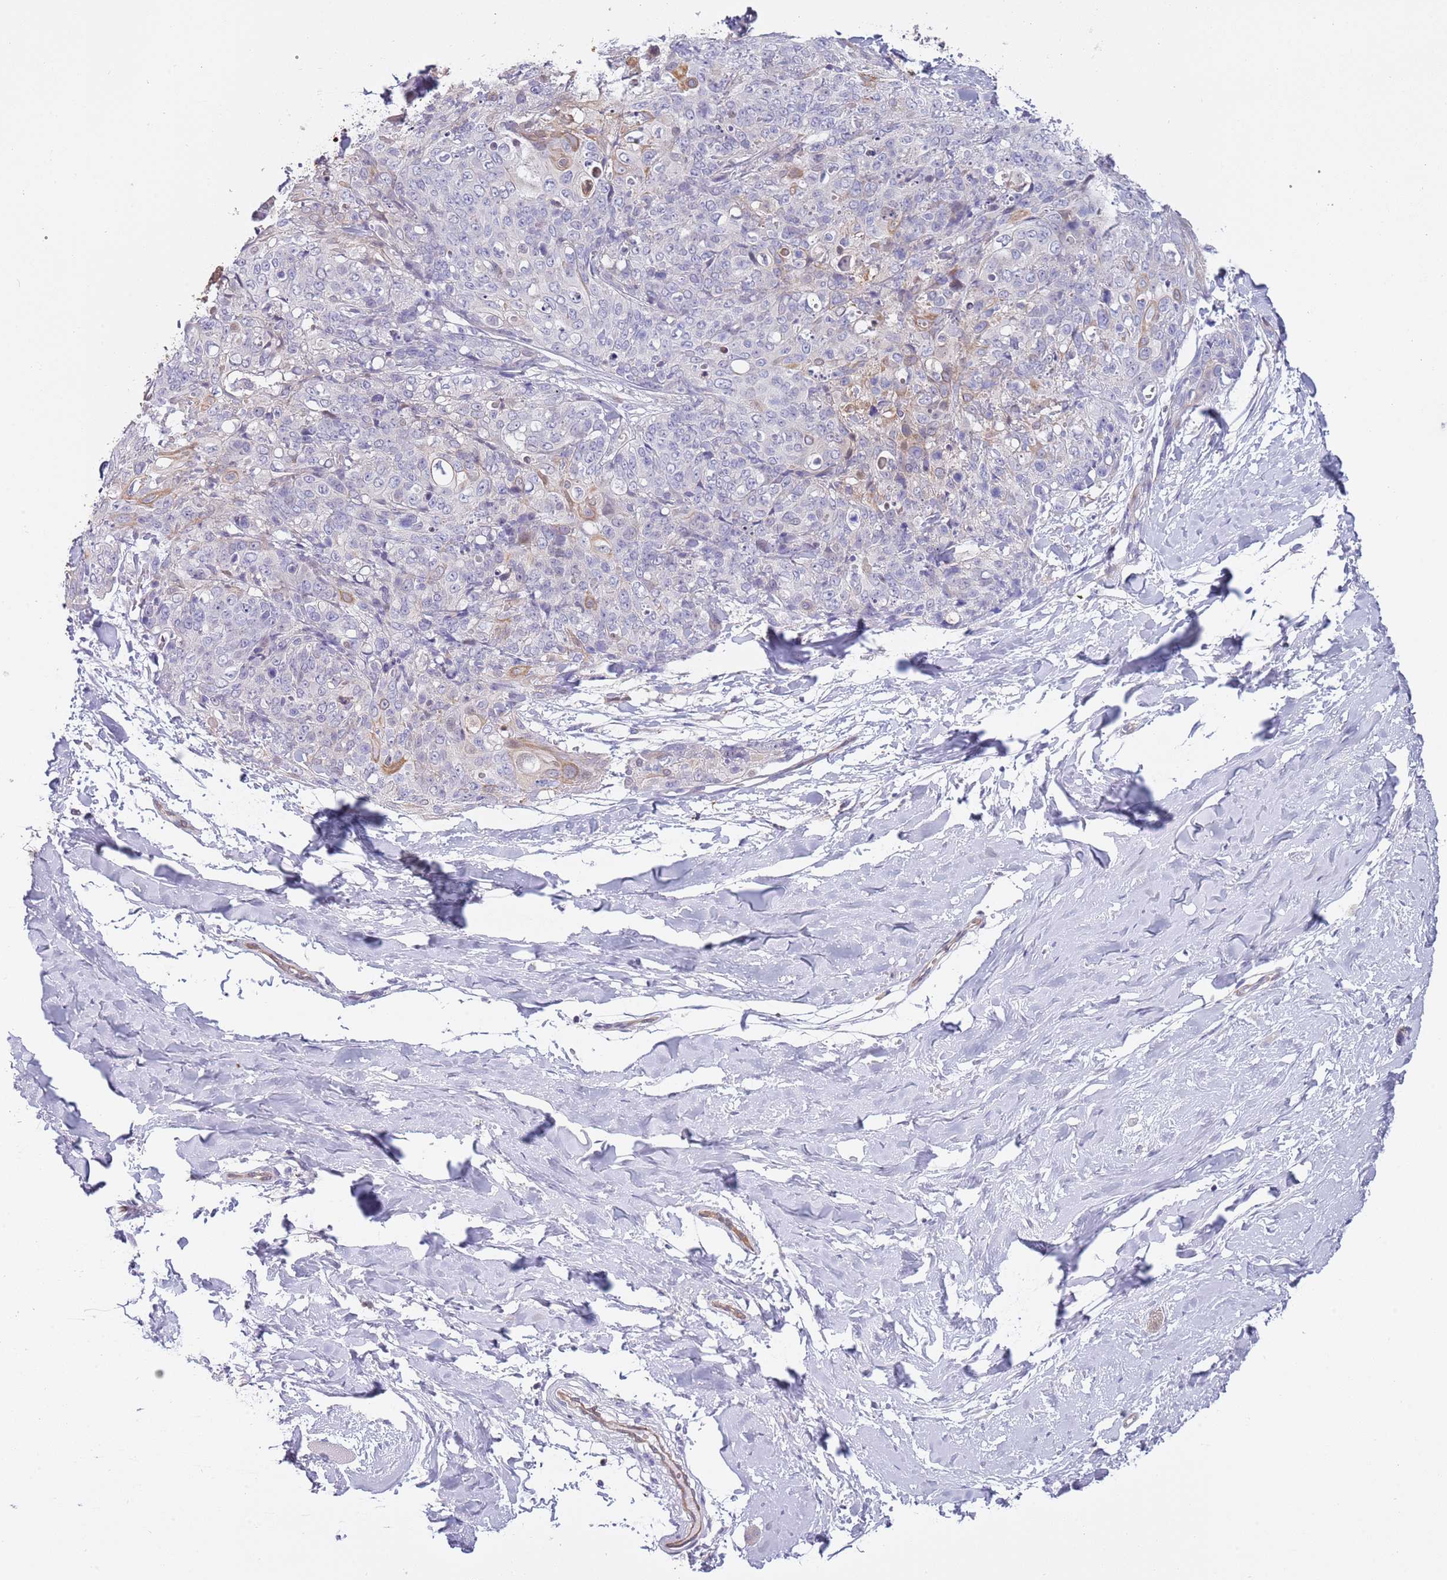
{"staining": {"intensity": "weak", "quantity": "<25%", "location": "cytoplasmic/membranous"}, "tissue": "skin cancer", "cell_type": "Tumor cells", "image_type": "cancer", "snomed": [{"axis": "morphology", "description": "Squamous cell carcinoma, NOS"}, {"axis": "topography", "description": "Skin"}, {"axis": "topography", "description": "Vulva"}], "caption": "High power microscopy histopathology image of an immunohistochemistry (IHC) image of squamous cell carcinoma (skin), revealing no significant expression in tumor cells.", "gene": "NBPF6", "patient": {"sex": "female", "age": 85}}